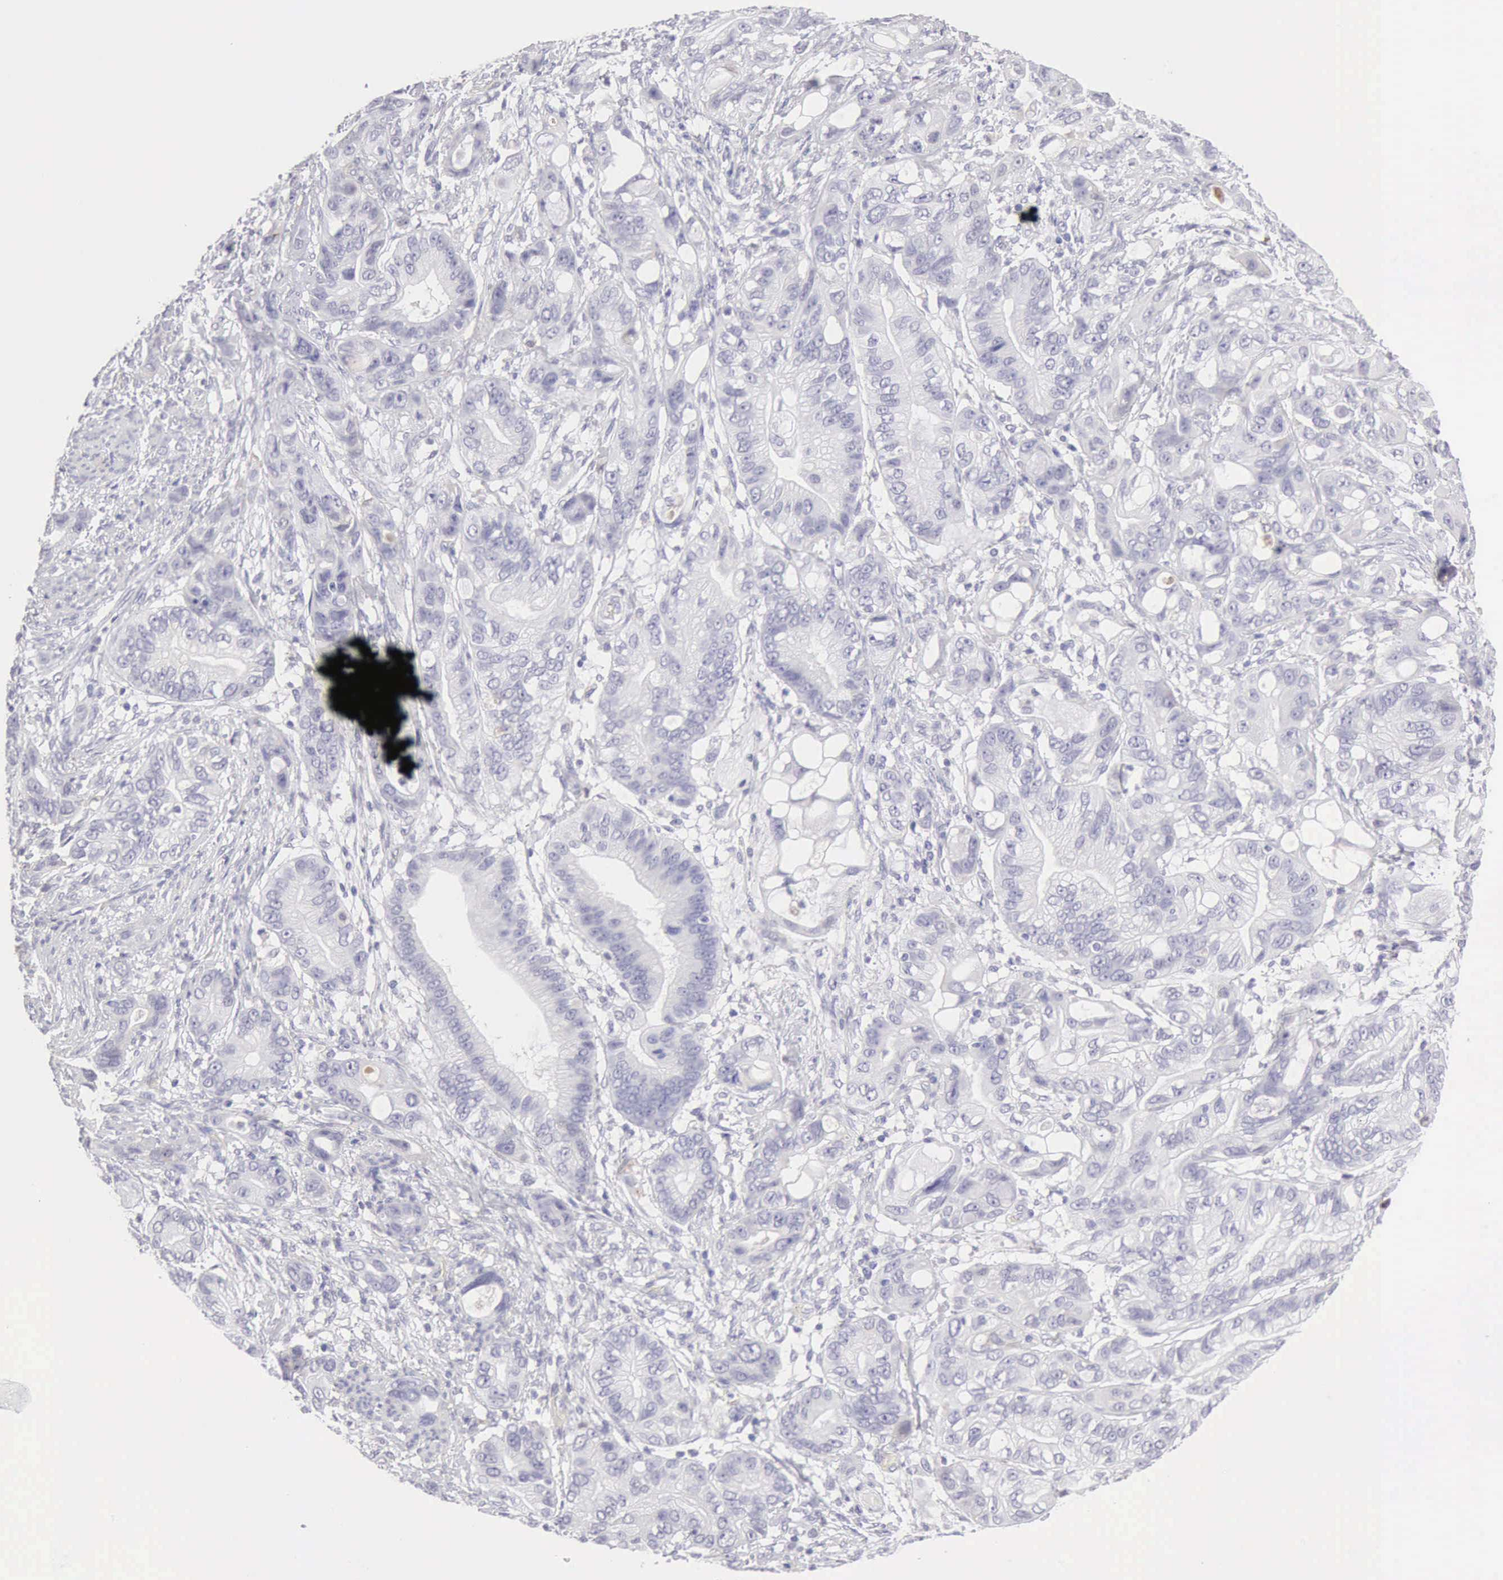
{"staining": {"intensity": "negative", "quantity": "none", "location": "none"}, "tissue": "stomach cancer", "cell_type": "Tumor cells", "image_type": "cancer", "snomed": [{"axis": "morphology", "description": "Adenocarcinoma, NOS"}, {"axis": "topography", "description": "Stomach, upper"}], "caption": "Adenocarcinoma (stomach) was stained to show a protein in brown. There is no significant positivity in tumor cells.", "gene": "RNASE1", "patient": {"sex": "male", "age": 47}}